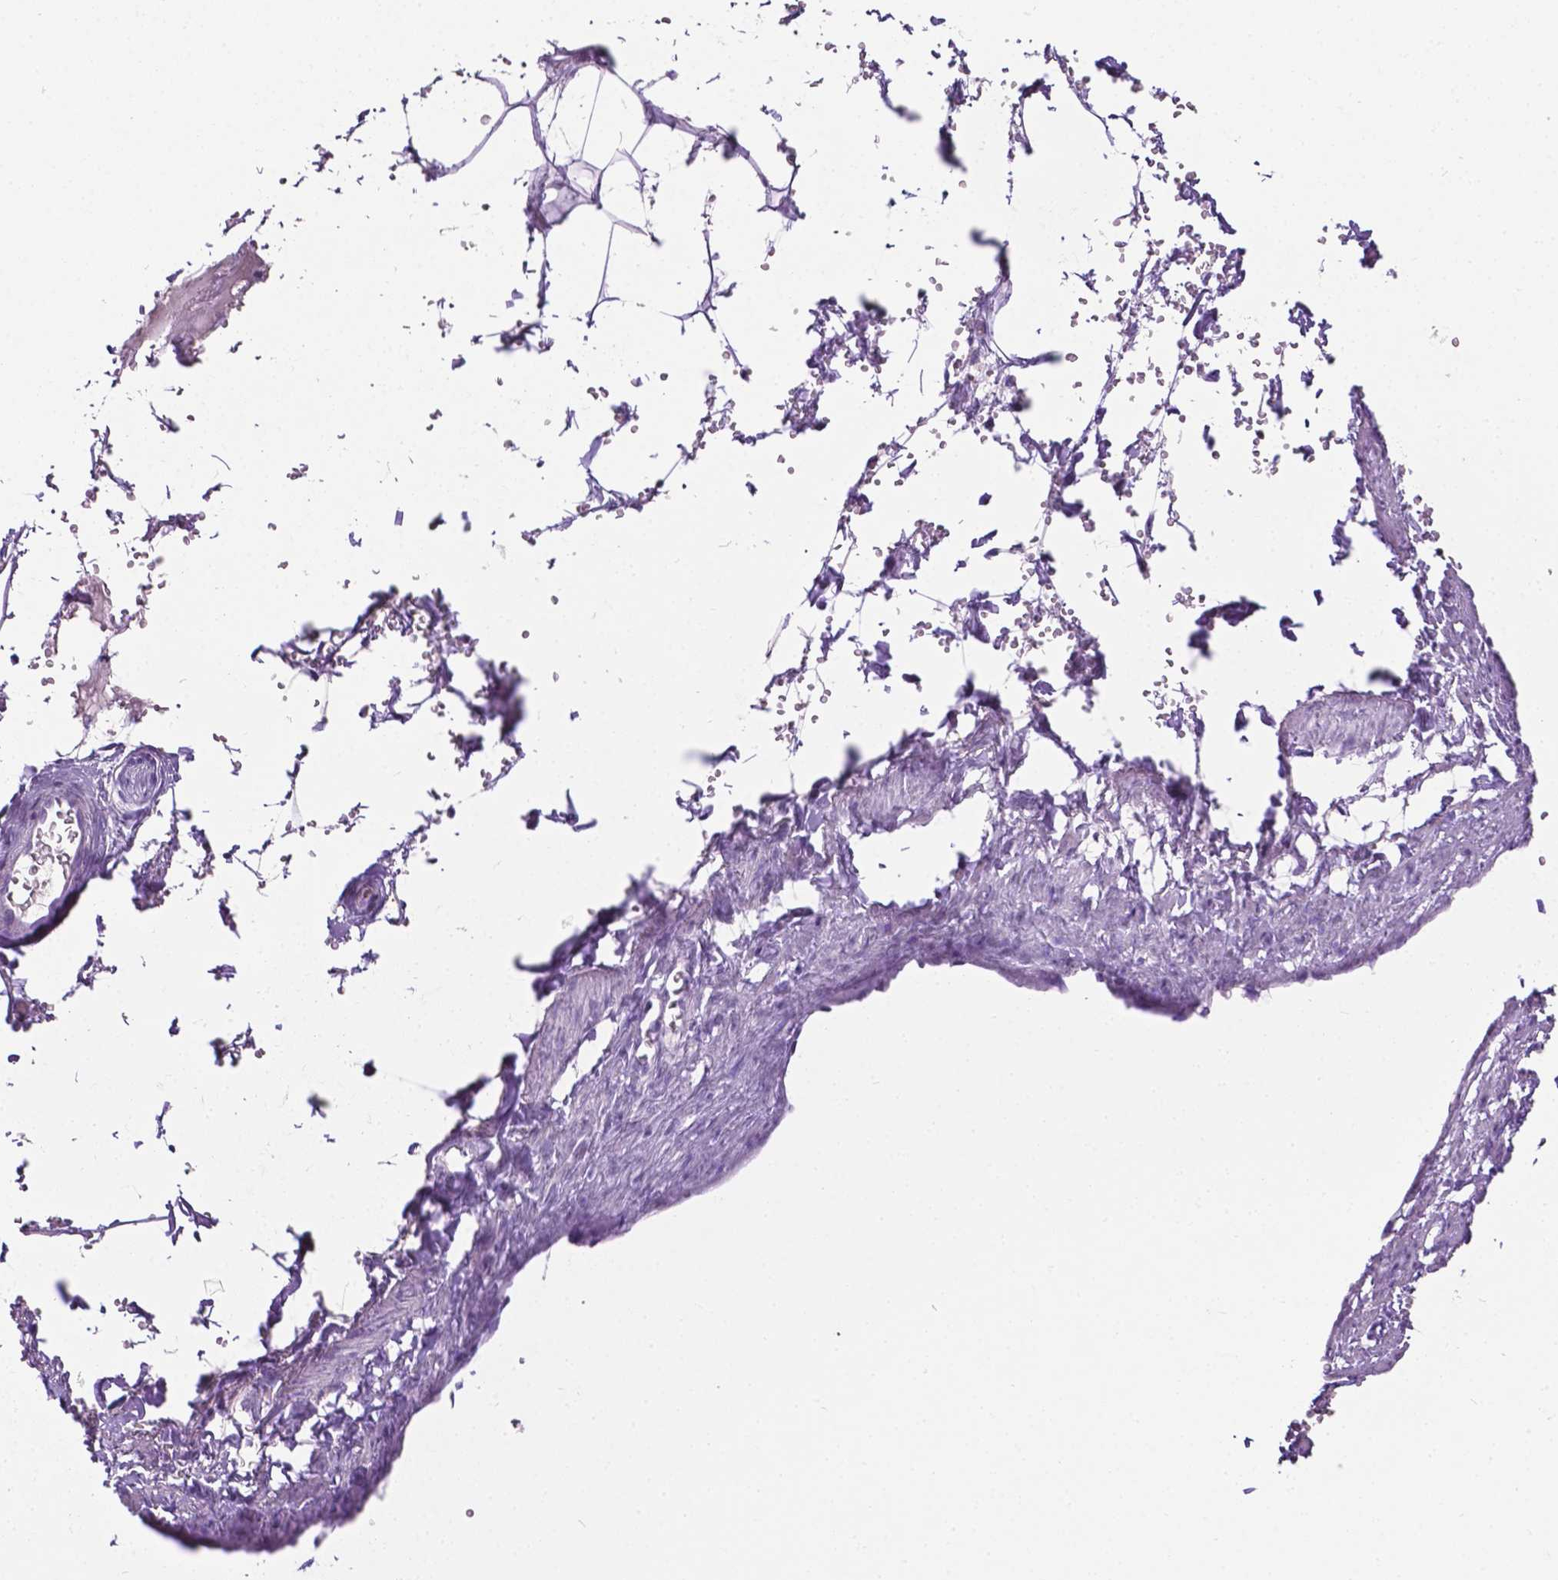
{"staining": {"intensity": "negative", "quantity": "none", "location": "none"}, "tissue": "adipose tissue", "cell_type": "Adipocytes", "image_type": "normal", "snomed": [{"axis": "morphology", "description": "Normal tissue, NOS"}, {"axis": "topography", "description": "Prostate"}, {"axis": "topography", "description": "Peripheral nerve tissue"}], "caption": "Human adipose tissue stained for a protein using immunohistochemistry shows no positivity in adipocytes.", "gene": "TACSTD2", "patient": {"sex": "male", "age": 55}}